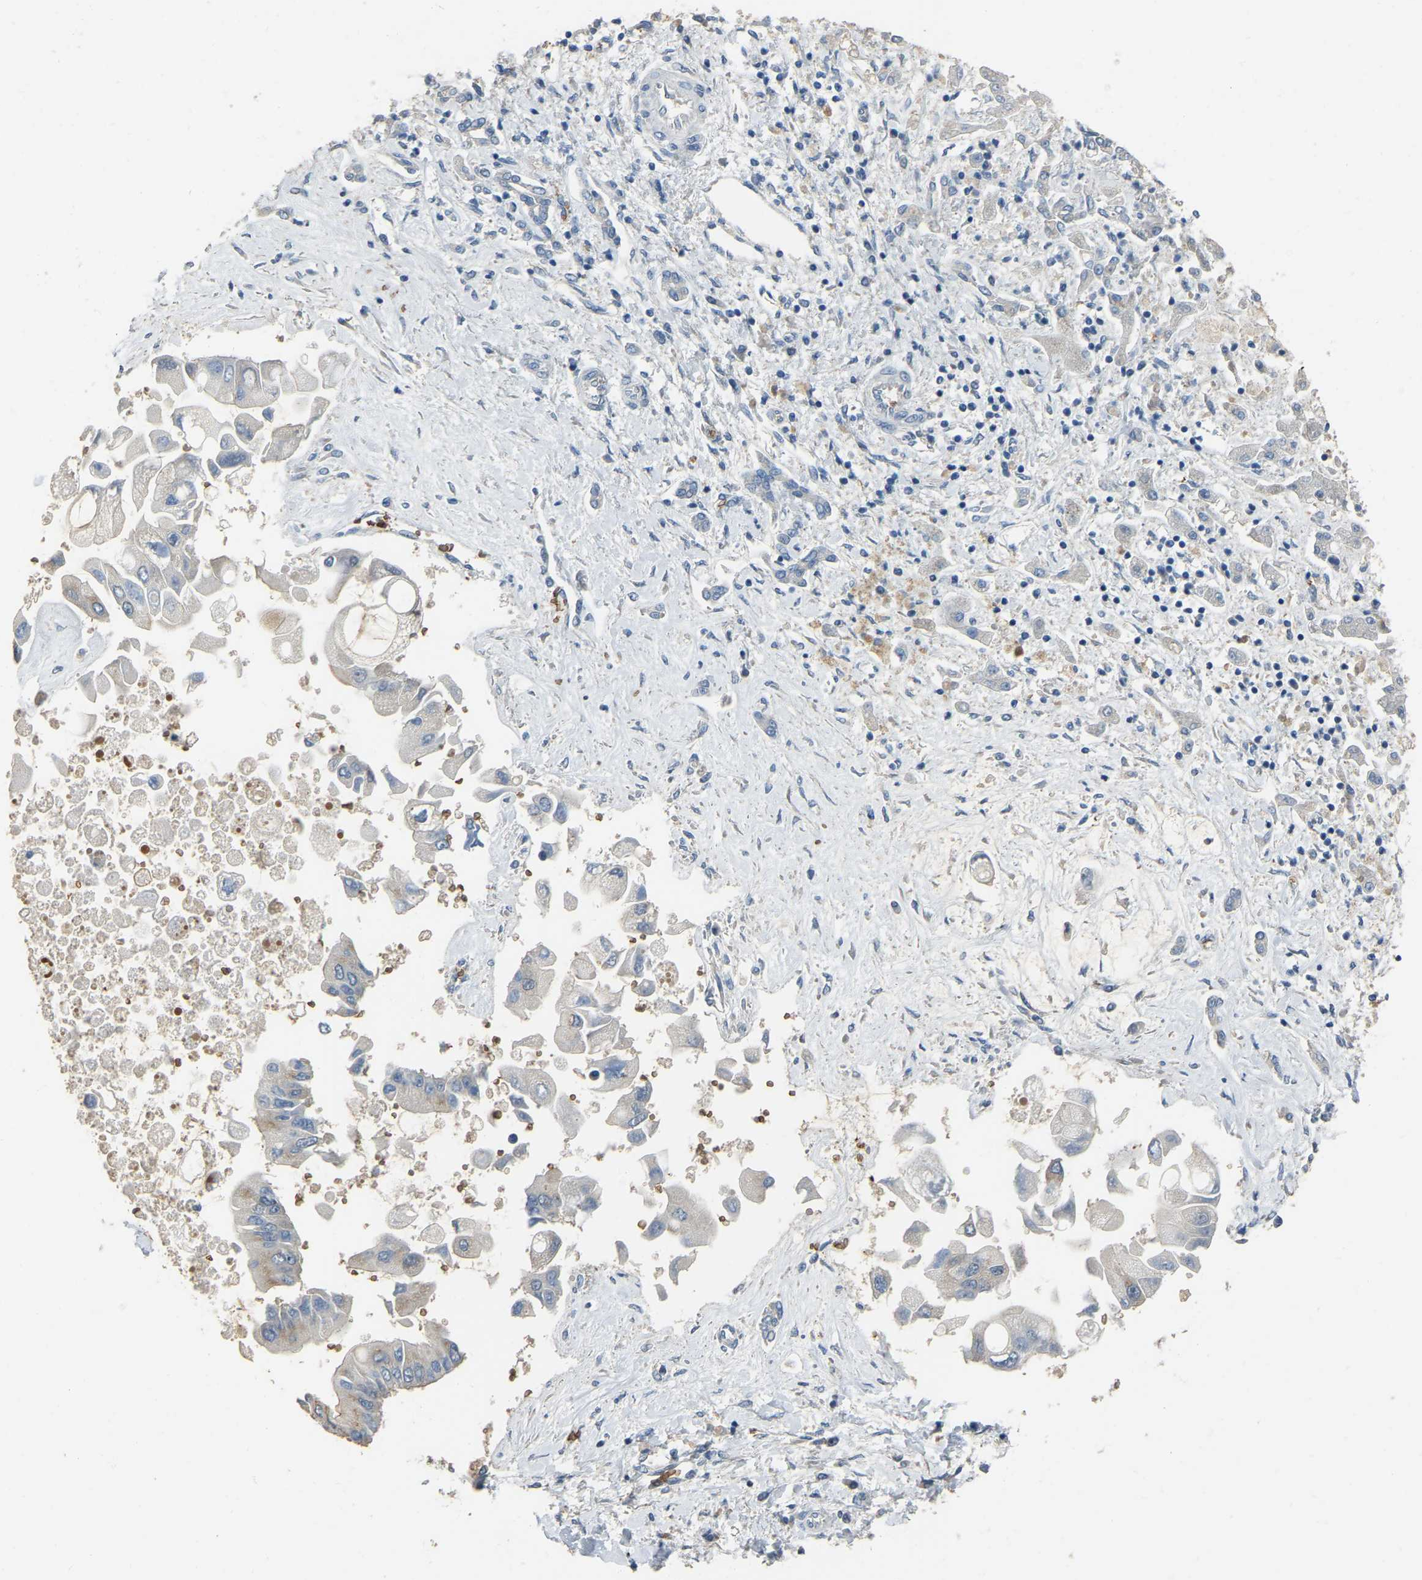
{"staining": {"intensity": "negative", "quantity": "none", "location": "none"}, "tissue": "liver cancer", "cell_type": "Tumor cells", "image_type": "cancer", "snomed": [{"axis": "morphology", "description": "Cholangiocarcinoma"}, {"axis": "topography", "description": "Liver"}], "caption": "A high-resolution image shows IHC staining of liver cancer, which reveals no significant positivity in tumor cells.", "gene": "CFAP298", "patient": {"sex": "male", "age": 50}}